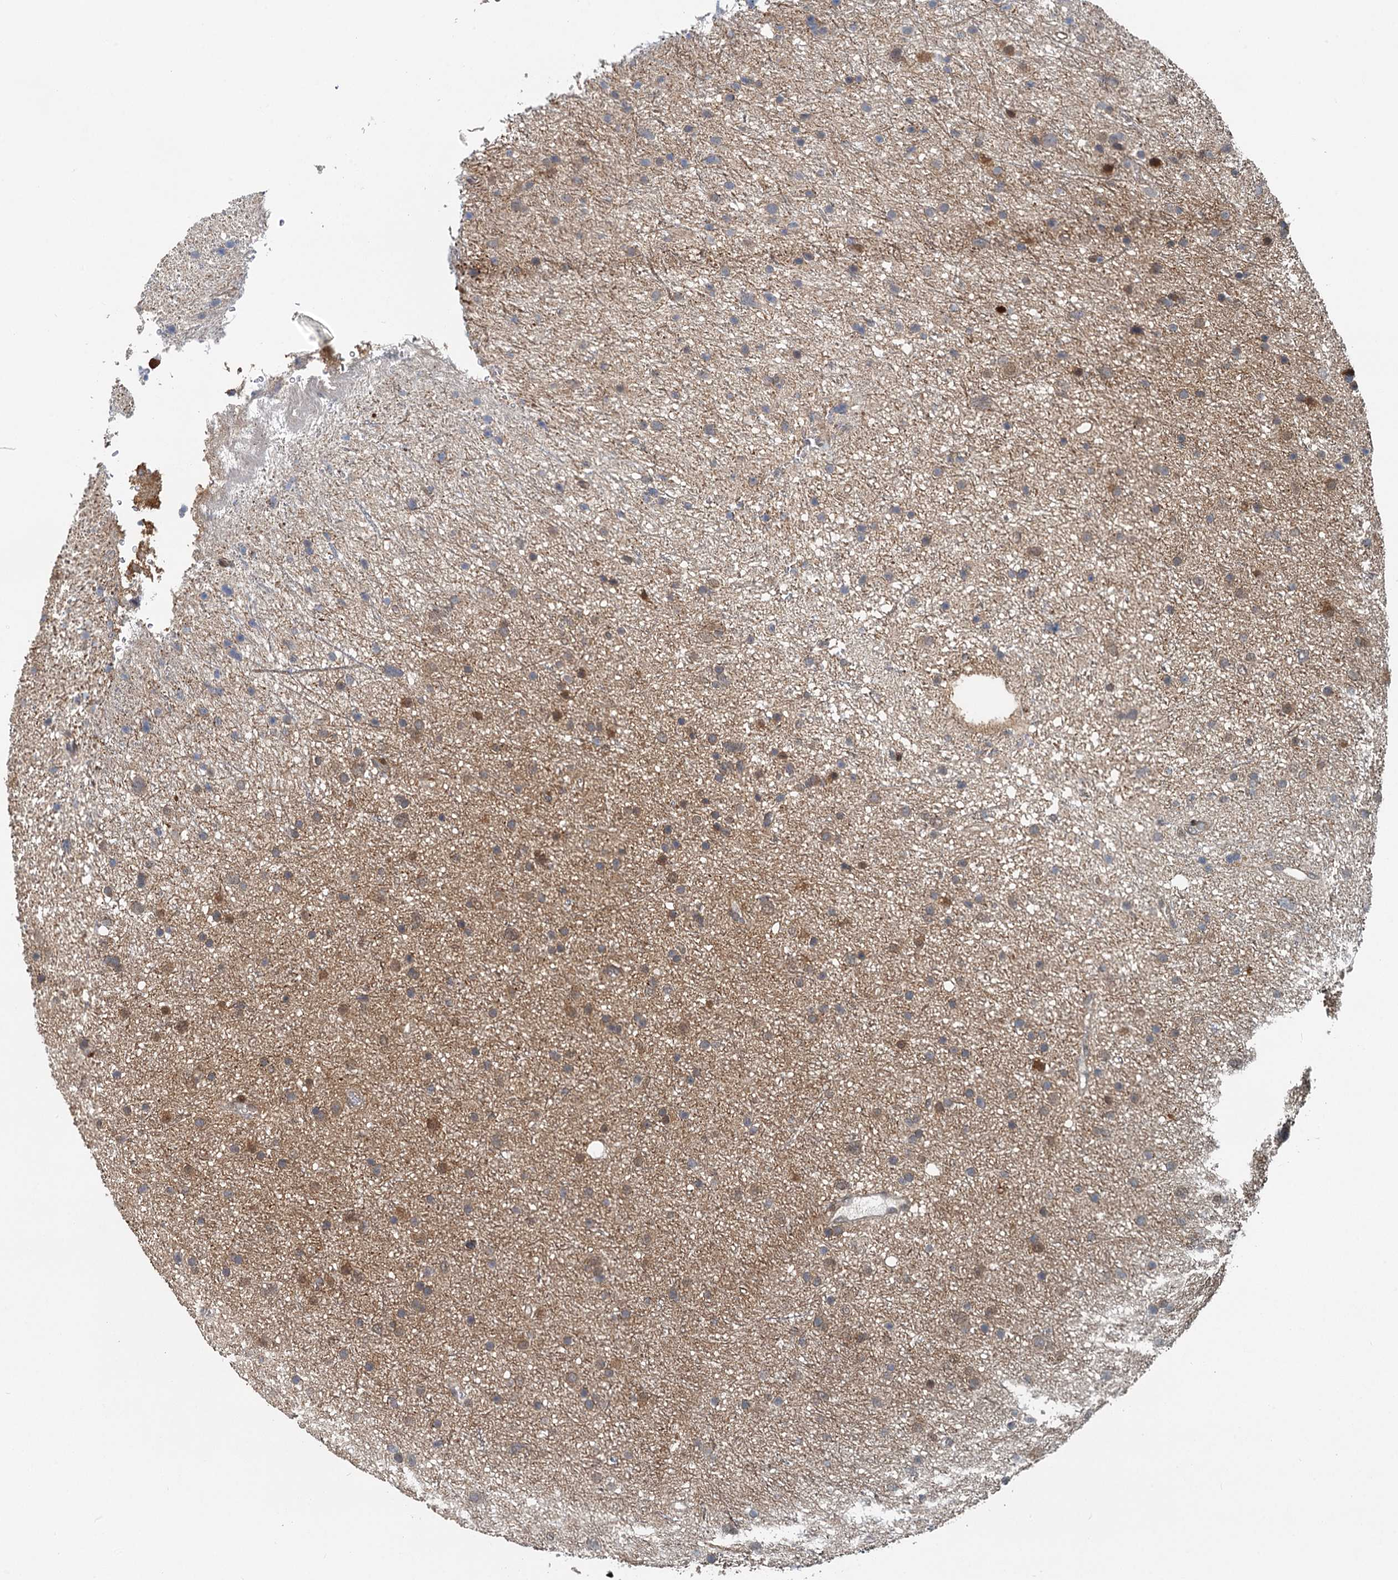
{"staining": {"intensity": "weak", "quantity": "<25%", "location": "cytoplasmic/membranous"}, "tissue": "glioma", "cell_type": "Tumor cells", "image_type": "cancer", "snomed": [{"axis": "morphology", "description": "Glioma, malignant, Low grade"}, {"axis": "topography", "description": "Cerebral cortex"}], "caption": "A high-resolution micrograph shows immunohistochemistry (IHC) staining of malignant glioma (low-grade), which exhibits no significant expression in tumor cells.", "gene": "GPI", "patient": {"sex": "female", "age": 39}}